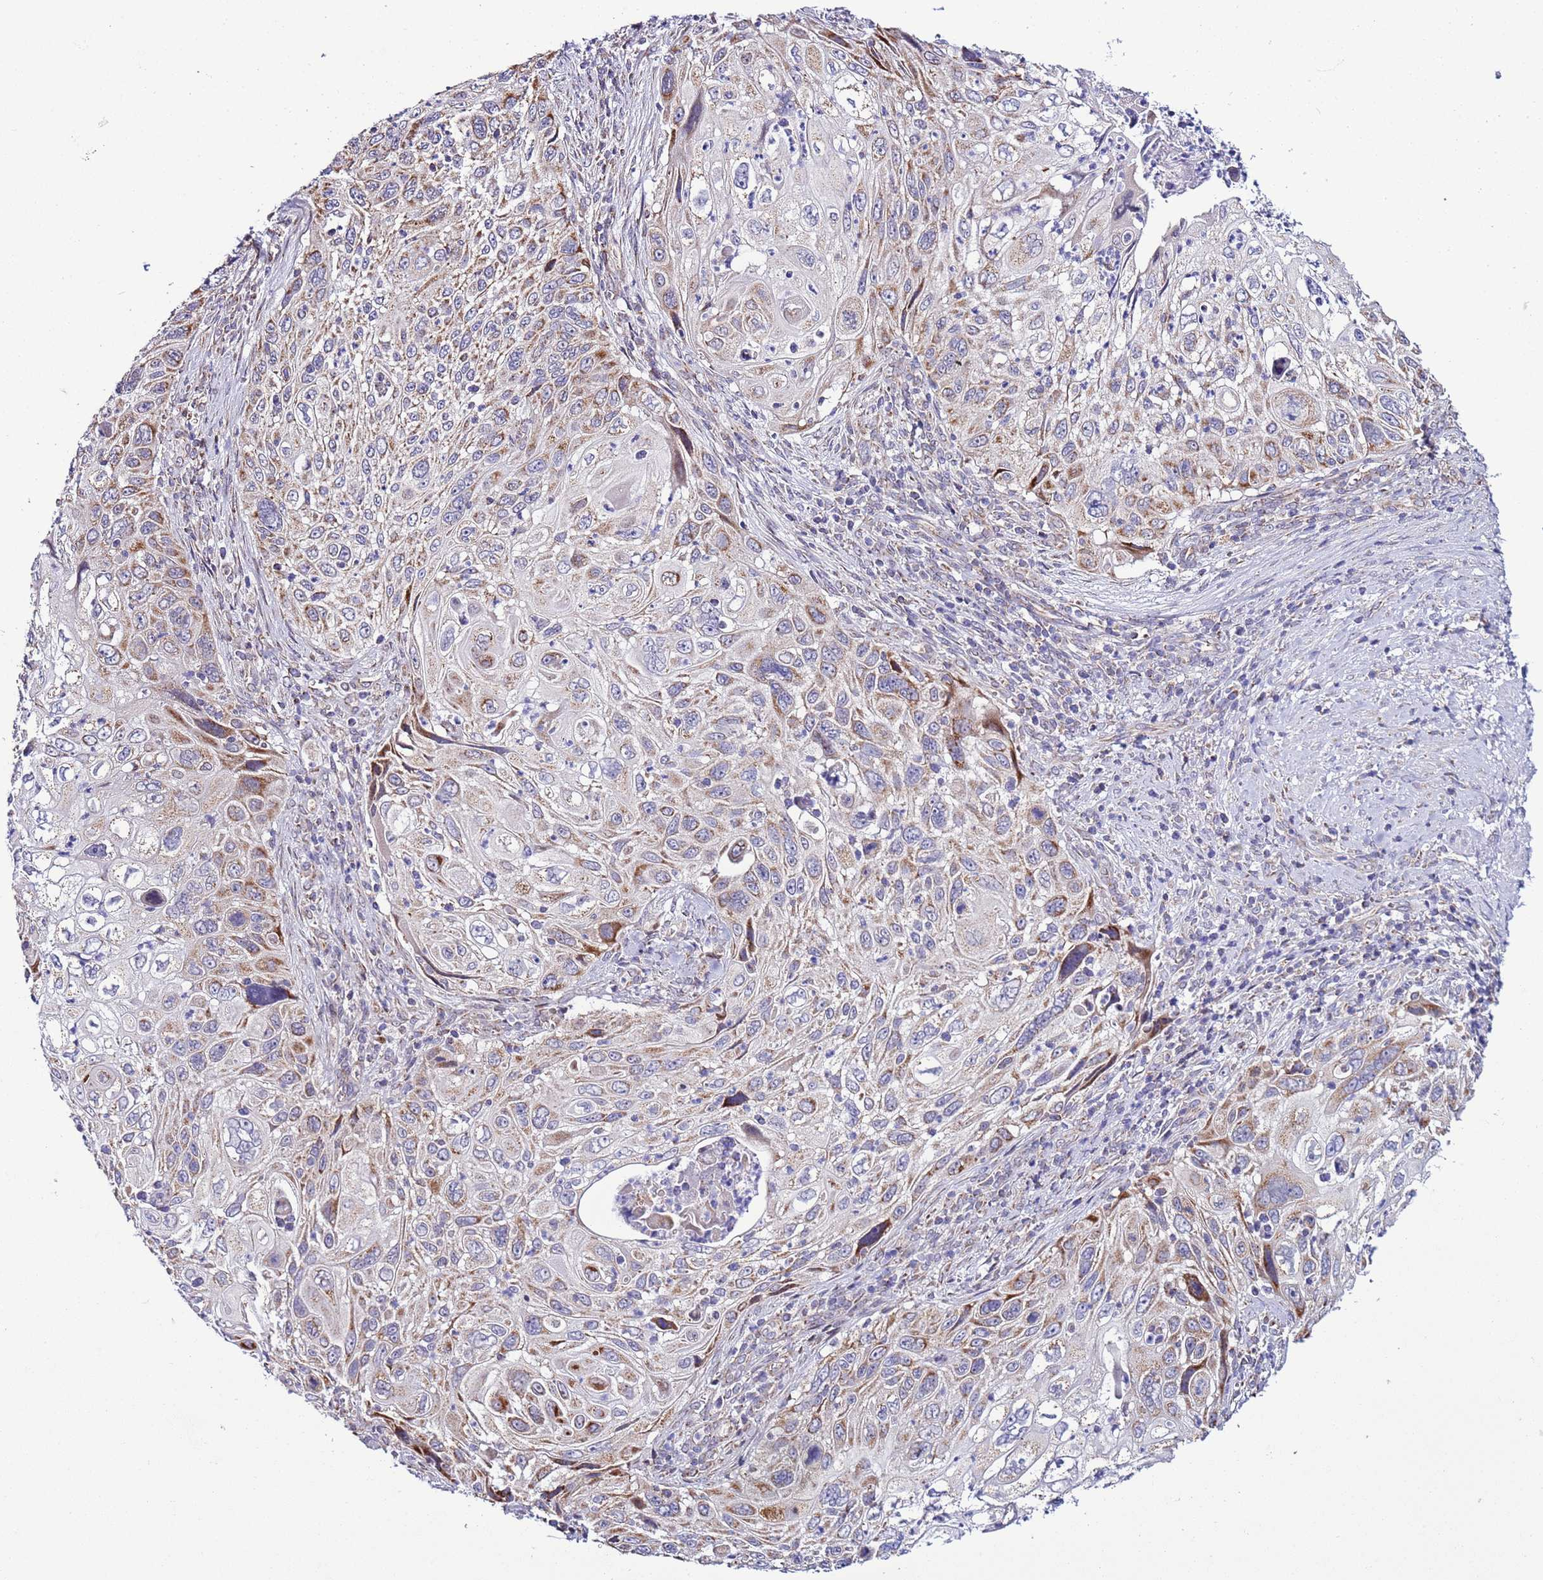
{"staining": {"intensity": "moderate", "quantity": "<25%", "location": "cytoplasmic/membranous"}, "tissue": "cervical cancer", "cell_type": "Tumor cells", "image_type": "cancer", "snomed": [{"axis": "morphology", "description": "Squamous cell carcinoma, NOS"}, {"axis": "topography", "description": "Cervix"}], "caption": "Tumor cells reveal low levels of moderate cytoplasmic/membranous expression in about <25% of cells in squamous cell carcinoma (cervical).", "gene": "AHI1", "patient": {"sex": "female", "age": 70}}